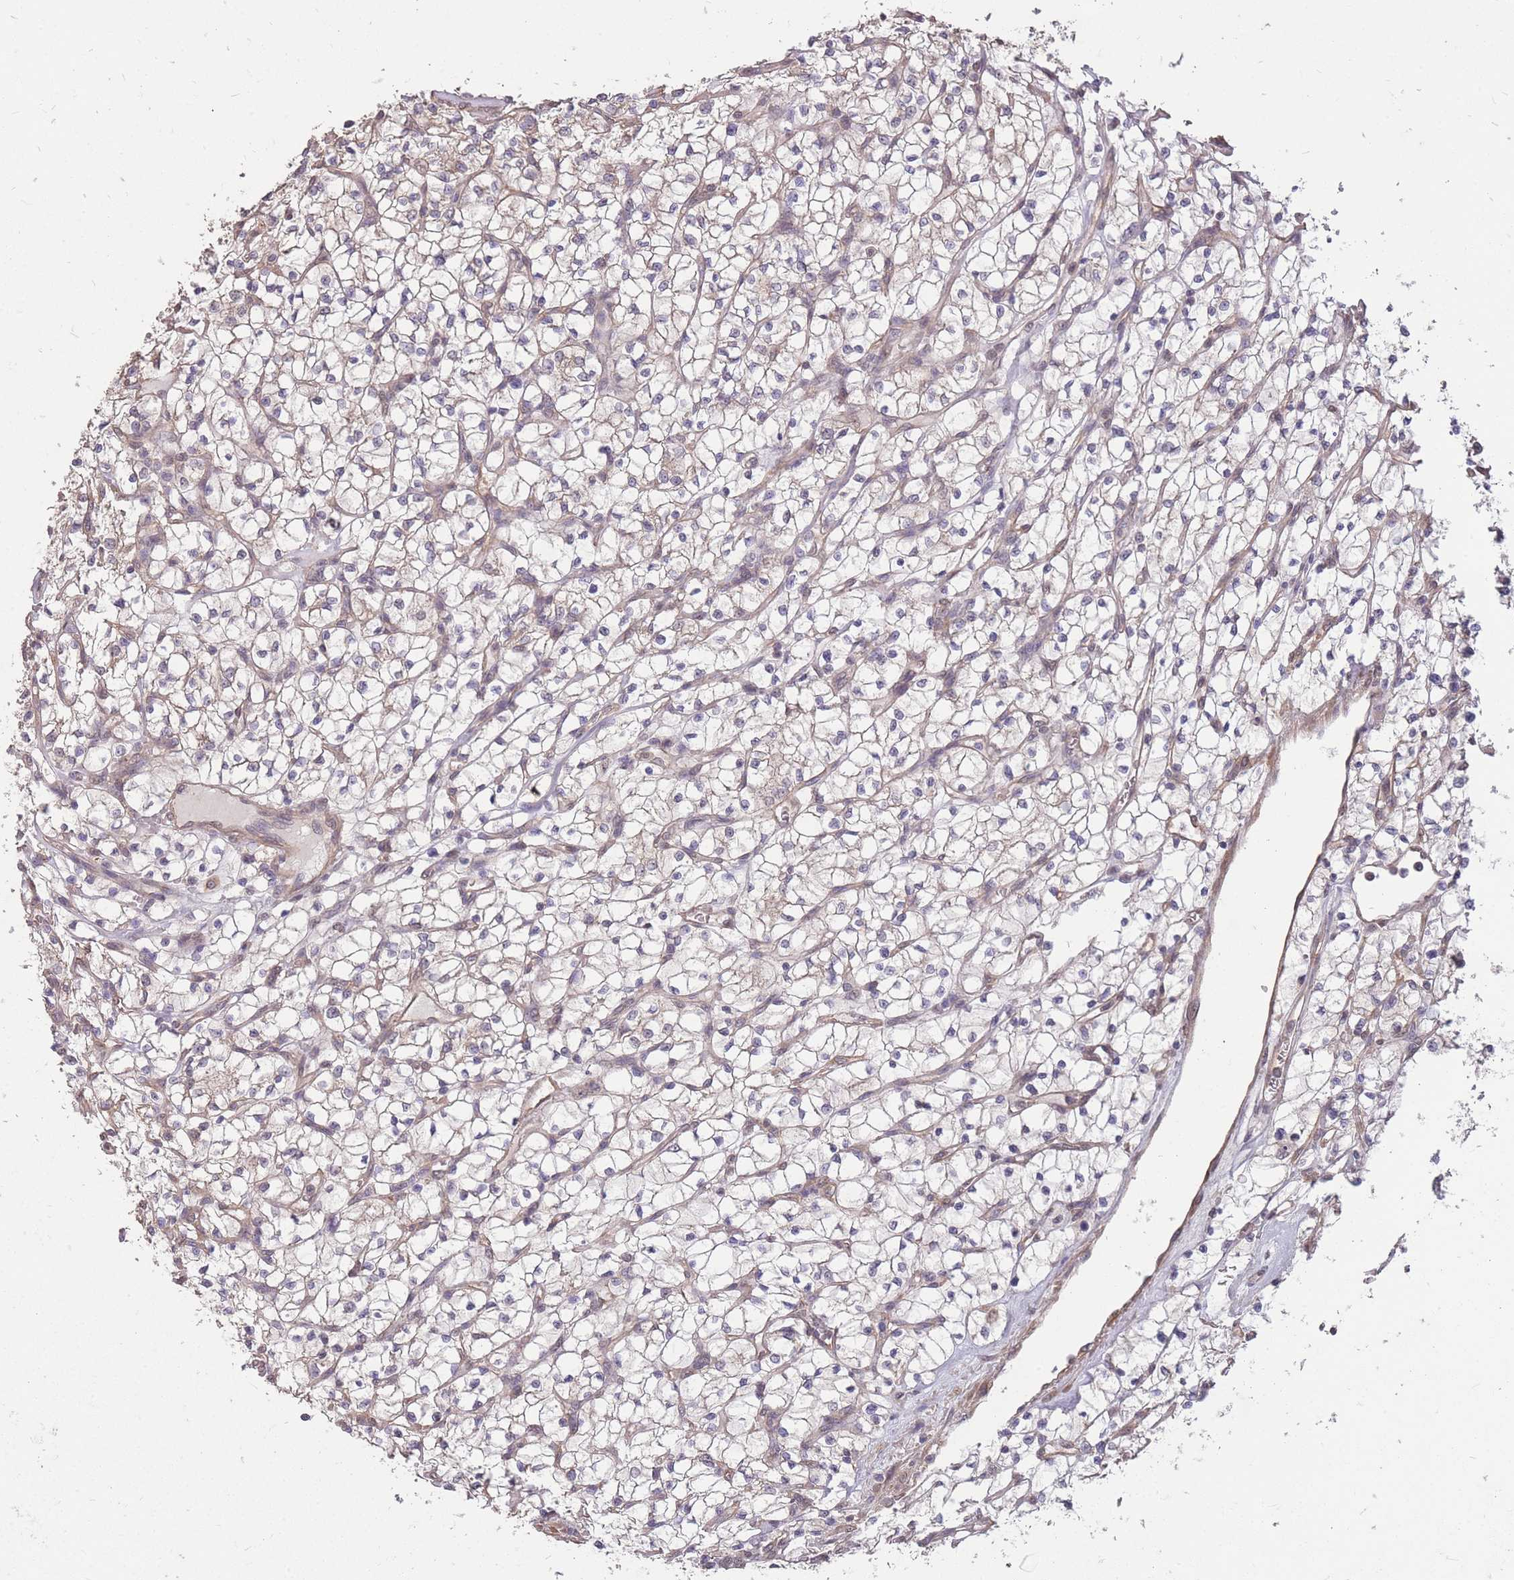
{"staining": {"intensity": "negative", "quantity": "none", "location": "none"}, "tissue": "renal cancer", "cell_type": "Tumor cells", "image_type": "cancer", "snomed": [{"axis": "morphology", "description": "Adenocarcinoma, NOS"}, {"axis": "topography", "description": "Kidney"}], "caption": "The histopathology image shows no staining of tumor cells in renal cancer. (Brightfield microscopy of DAB immunohistochemistry at high magnification).", "gene": "DYNC1LI2", "patient": {"sex": "female", "age": 64}}